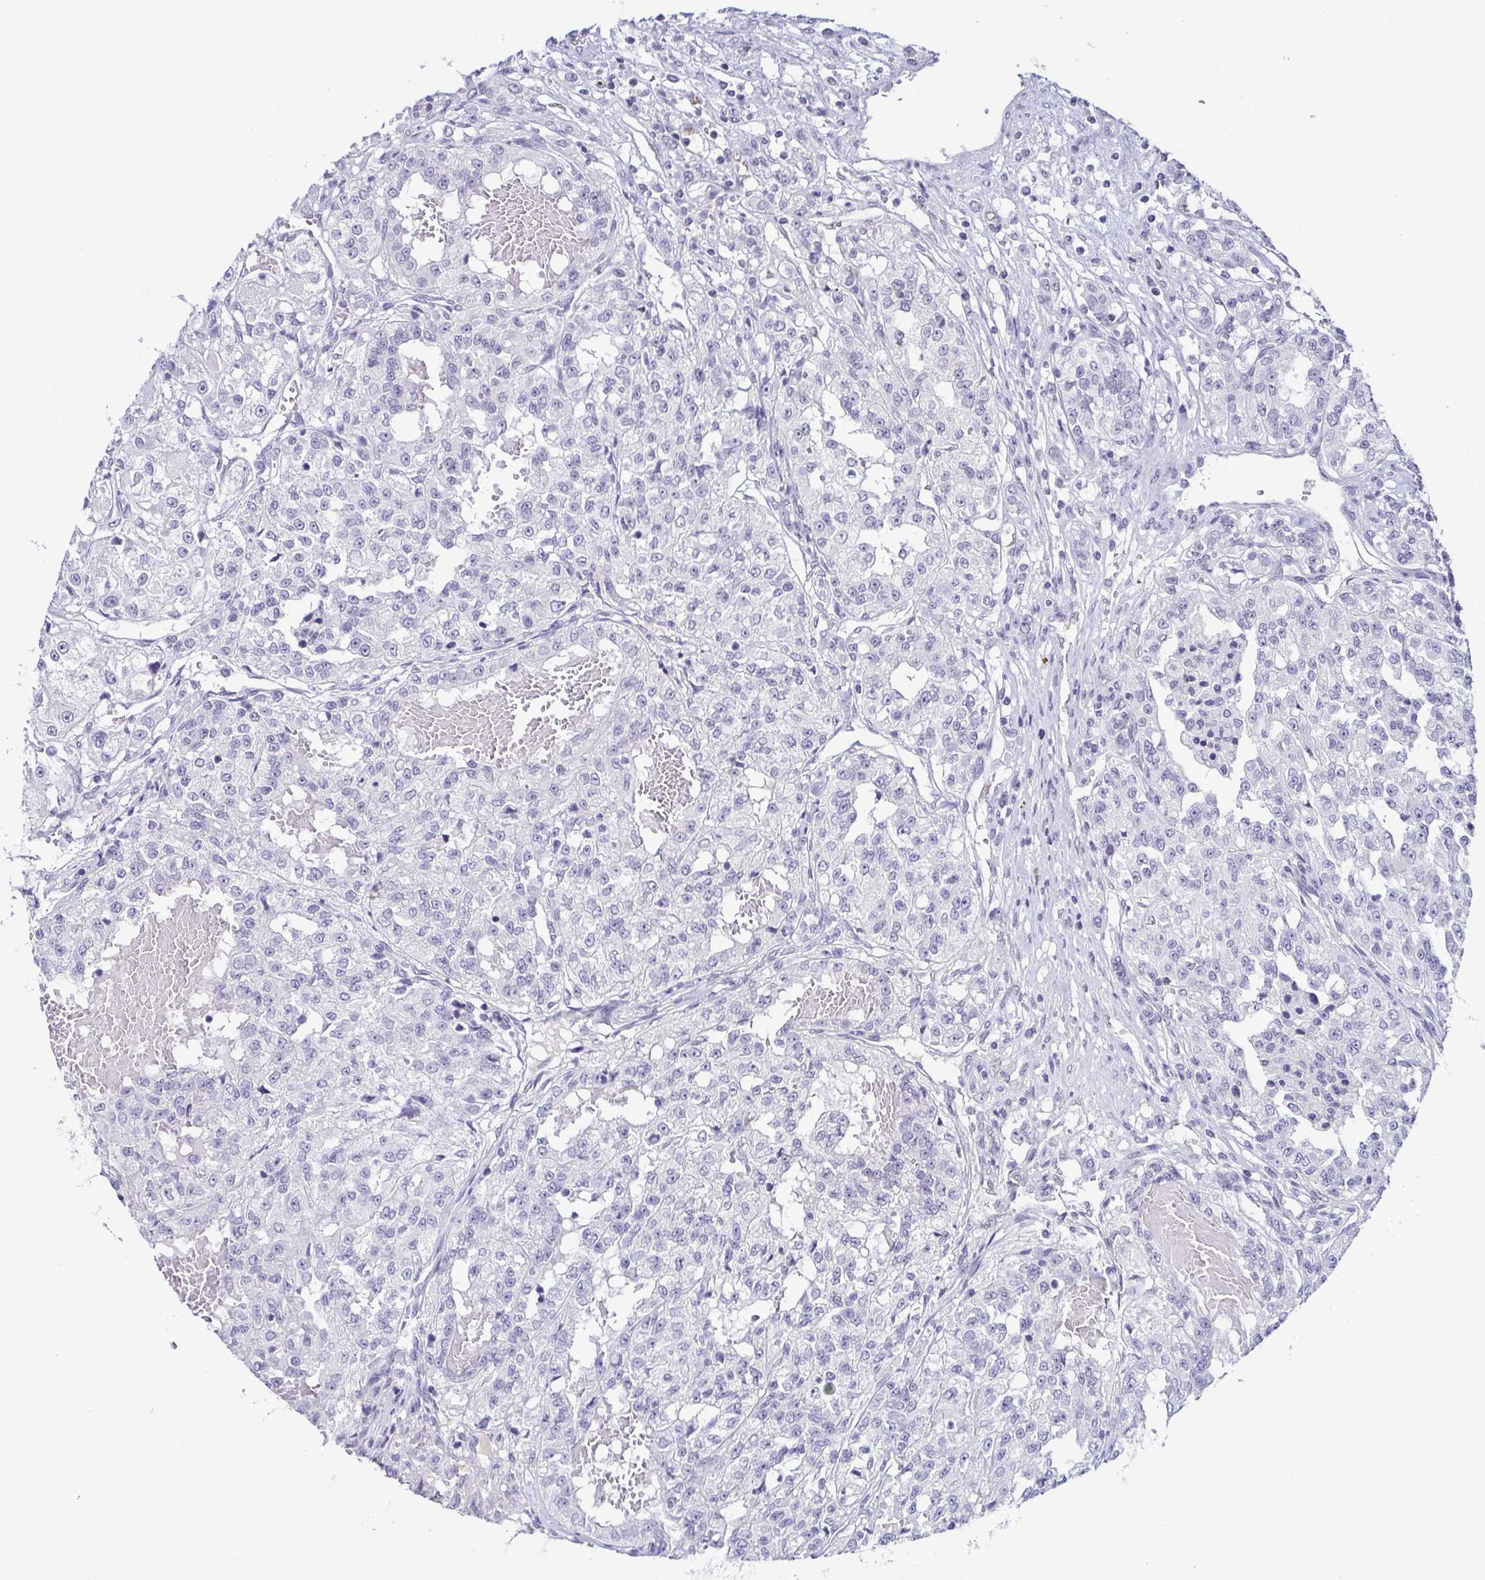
{"staining": {"intensity": "negative", "quantity": "none", "location": "none"}, "tissue": "renal cancer", "cell_type": "Tumor cells", "image_type": "cancer", "snomed": [{"axis": "morphology", "description": "Adenocarcinoma, NOS"}, {"axis": "topography", "description": "Kidney"}], "caption": "This is an immunohistochemistry (IHC) image of human renal cancer. There is no staining in tumor cells.", "gene": "TCF3", "patient": {"sex": "female", "age": 63}}